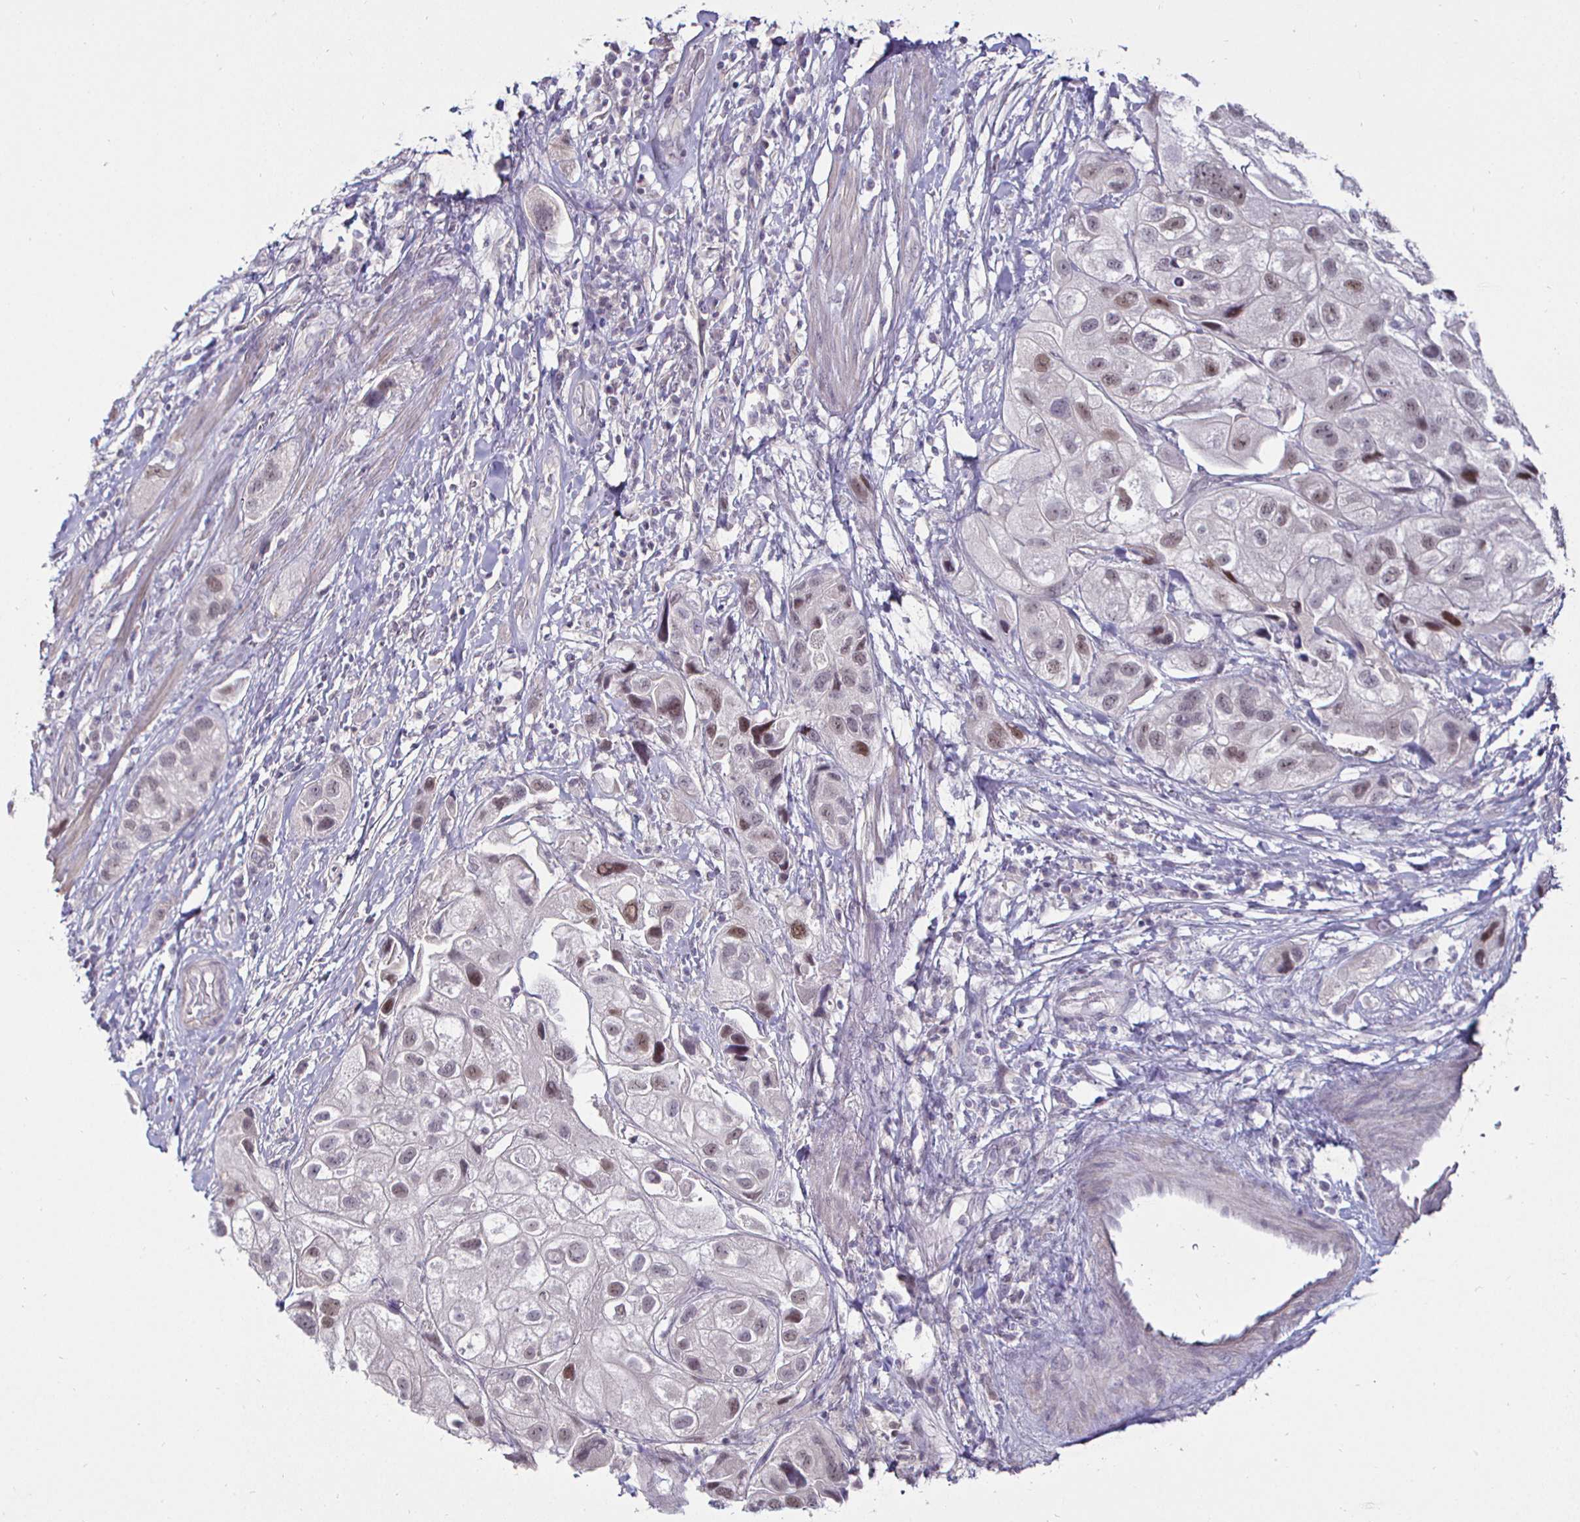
{"staining": {"intensity": "moderate", "quantity": "<25%", "location": "nuclear"}, "tissue": "urothelial cancer", "cell_type": "Tumor cells", "image_type": "cancer", "snomed": [{"axis": "morphology", "description": "Urothelial carcinoma, High grade"}, {"axis": "topography", "description": "Urinary bladder"}], "caption": "High-grade urothelial carcinoma stained with a brown dye displays moderate nuclear positive expression in approximately <25% of tumor cells.", "gene": "MLH1", "patient": {"sex": "female", "age": 64}}